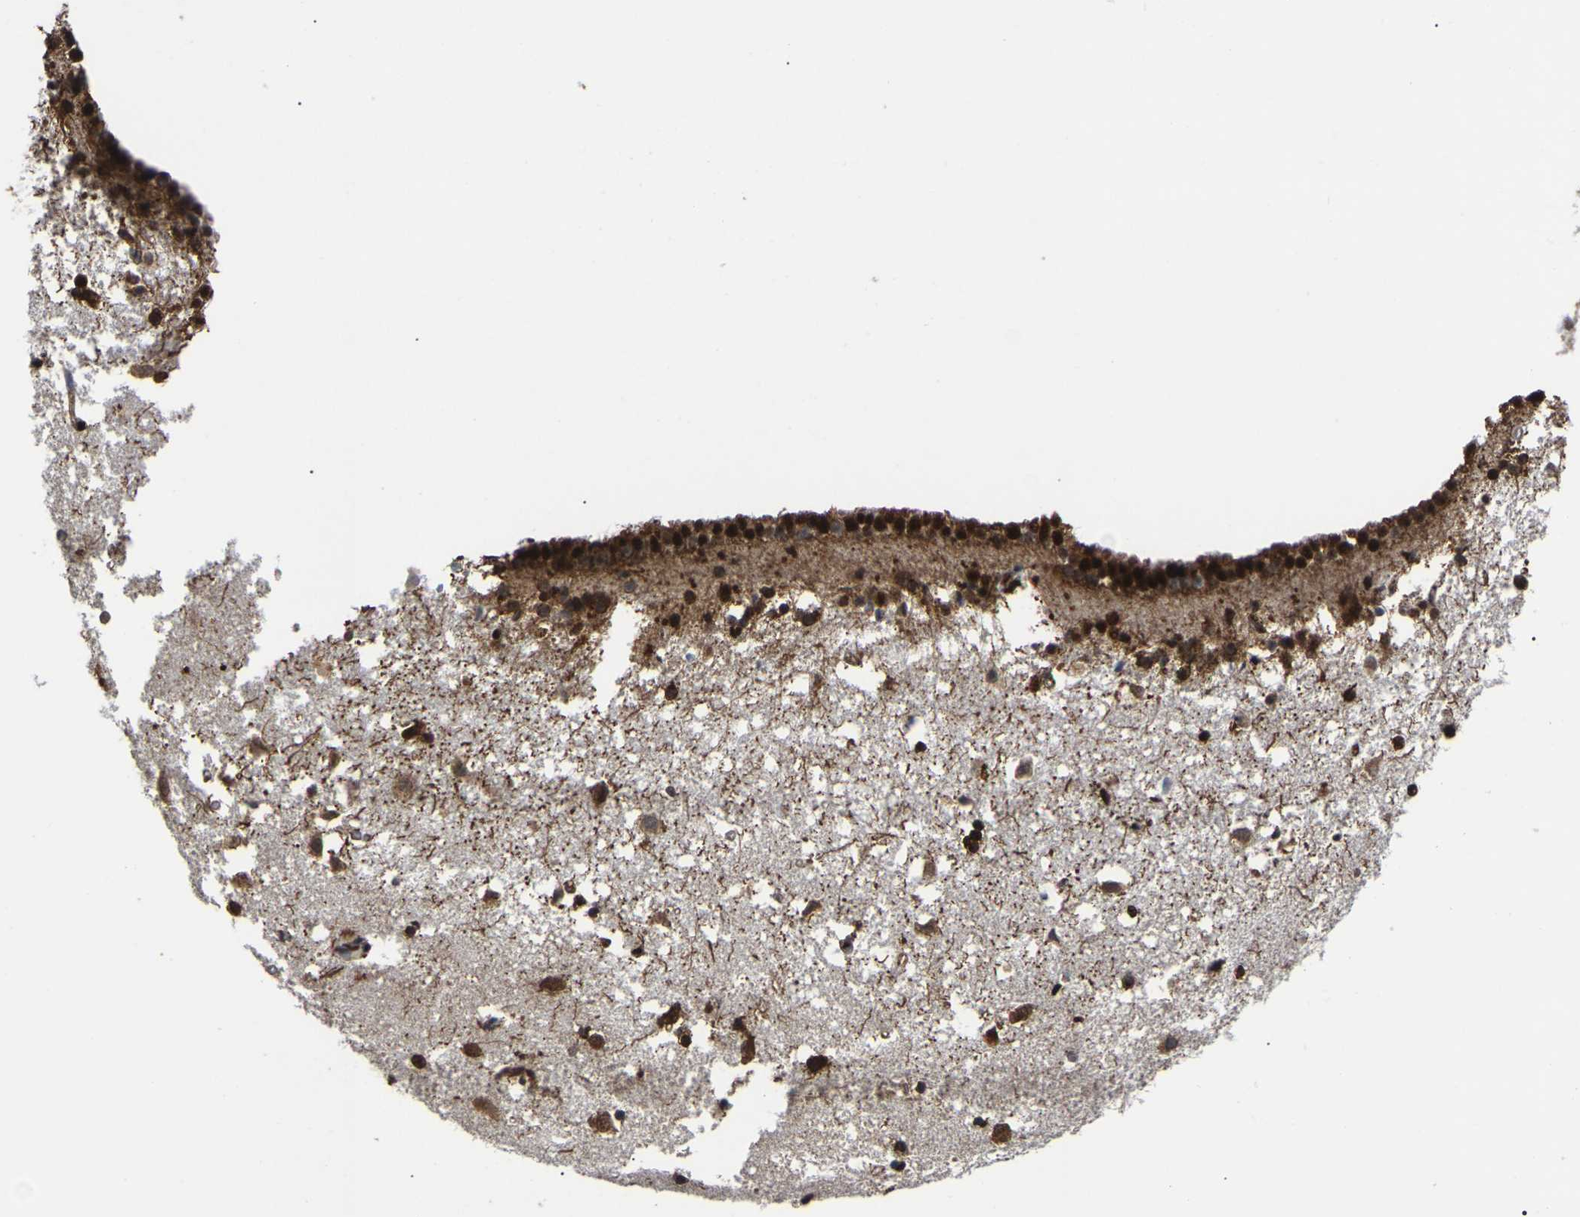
{"staining": {"intensity": "strong", "quantity": ">75%", "location": "nuclear"}, "tissue": "caudate", "cell_type": "Glial cells", "image_type": "normal", "snomed": [{"axis": "morphology", "description": "Normal tissue, NOS"}, {"axis": "topography", "description": "Lateral ventricle wall"}], "caption": "A brown stain labels strong nuclear staining of a protein in glial cells of normal human caudate.", "gene": "RBL2", "patient": {"sex": "male", "age": 45}}